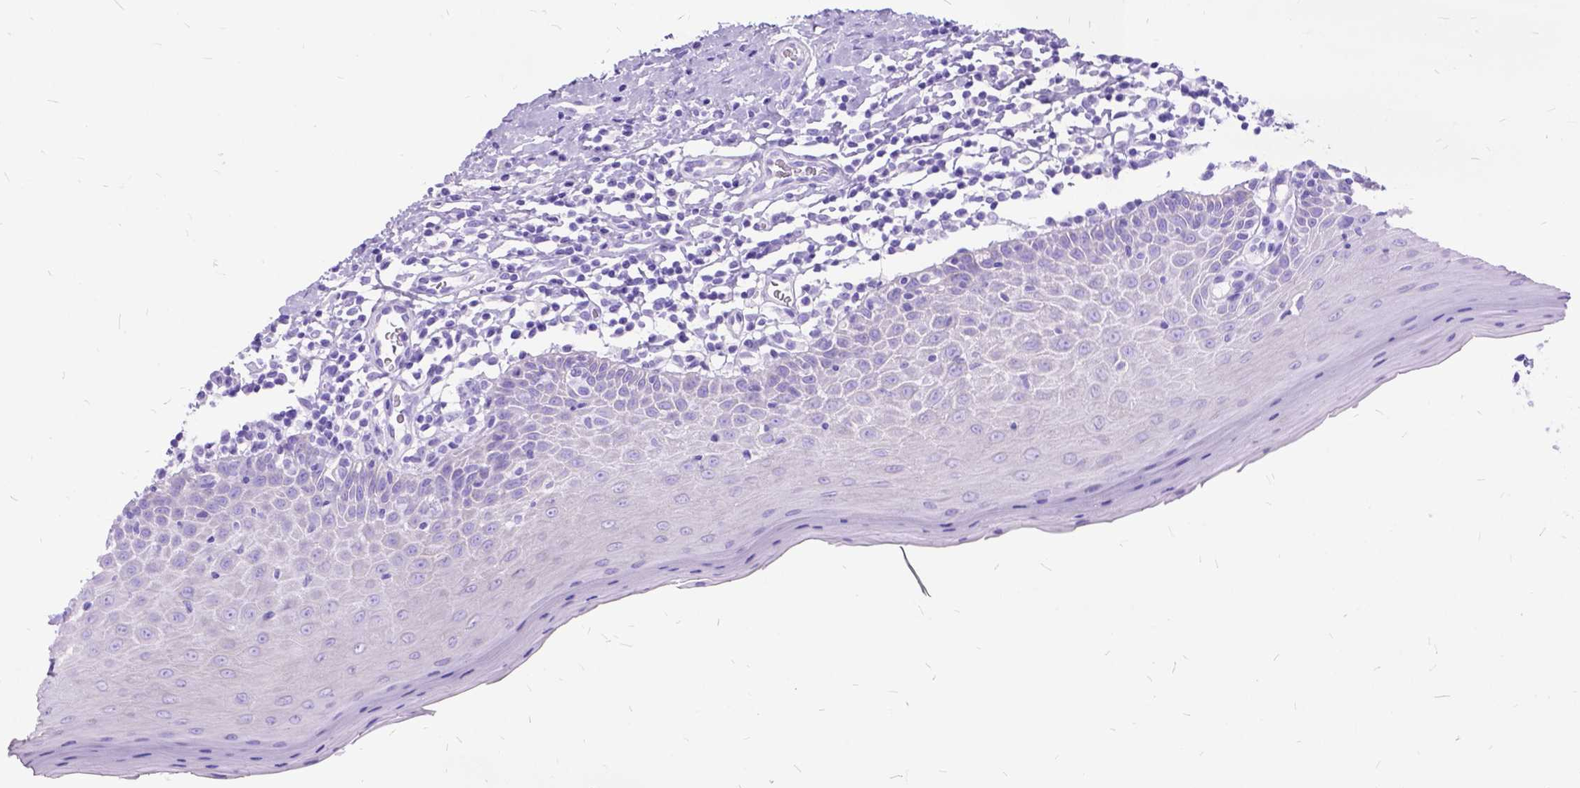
{"staining": {"intensity": "negative", "quantity": "none", "location": "none"}, "tissue": "oral mucosa", "cell_type": "Squamous epithelial cells", "image_type": "normal", "snomed": [{"axis": "morphology", "description": "Normal tissue, NOS"}, {"axis": "topography", "description": "Oral tissue"}, {"axis": "topography", "description": "Tounge, NOS"}], "caption": "The immunohistochemistry (IHC) photomicrograph has no significant staining in squamous epithelial cells of oral mucosa. Brightfield microscopy of immunohistochemistry (IHC) stained with DAB (3,3'-diaminobenzidine) (brown) and hematoxylin (blue), captured at high magnification.", "gene": "DNAH2", "patient": {"sex": "female", "age": 58}}